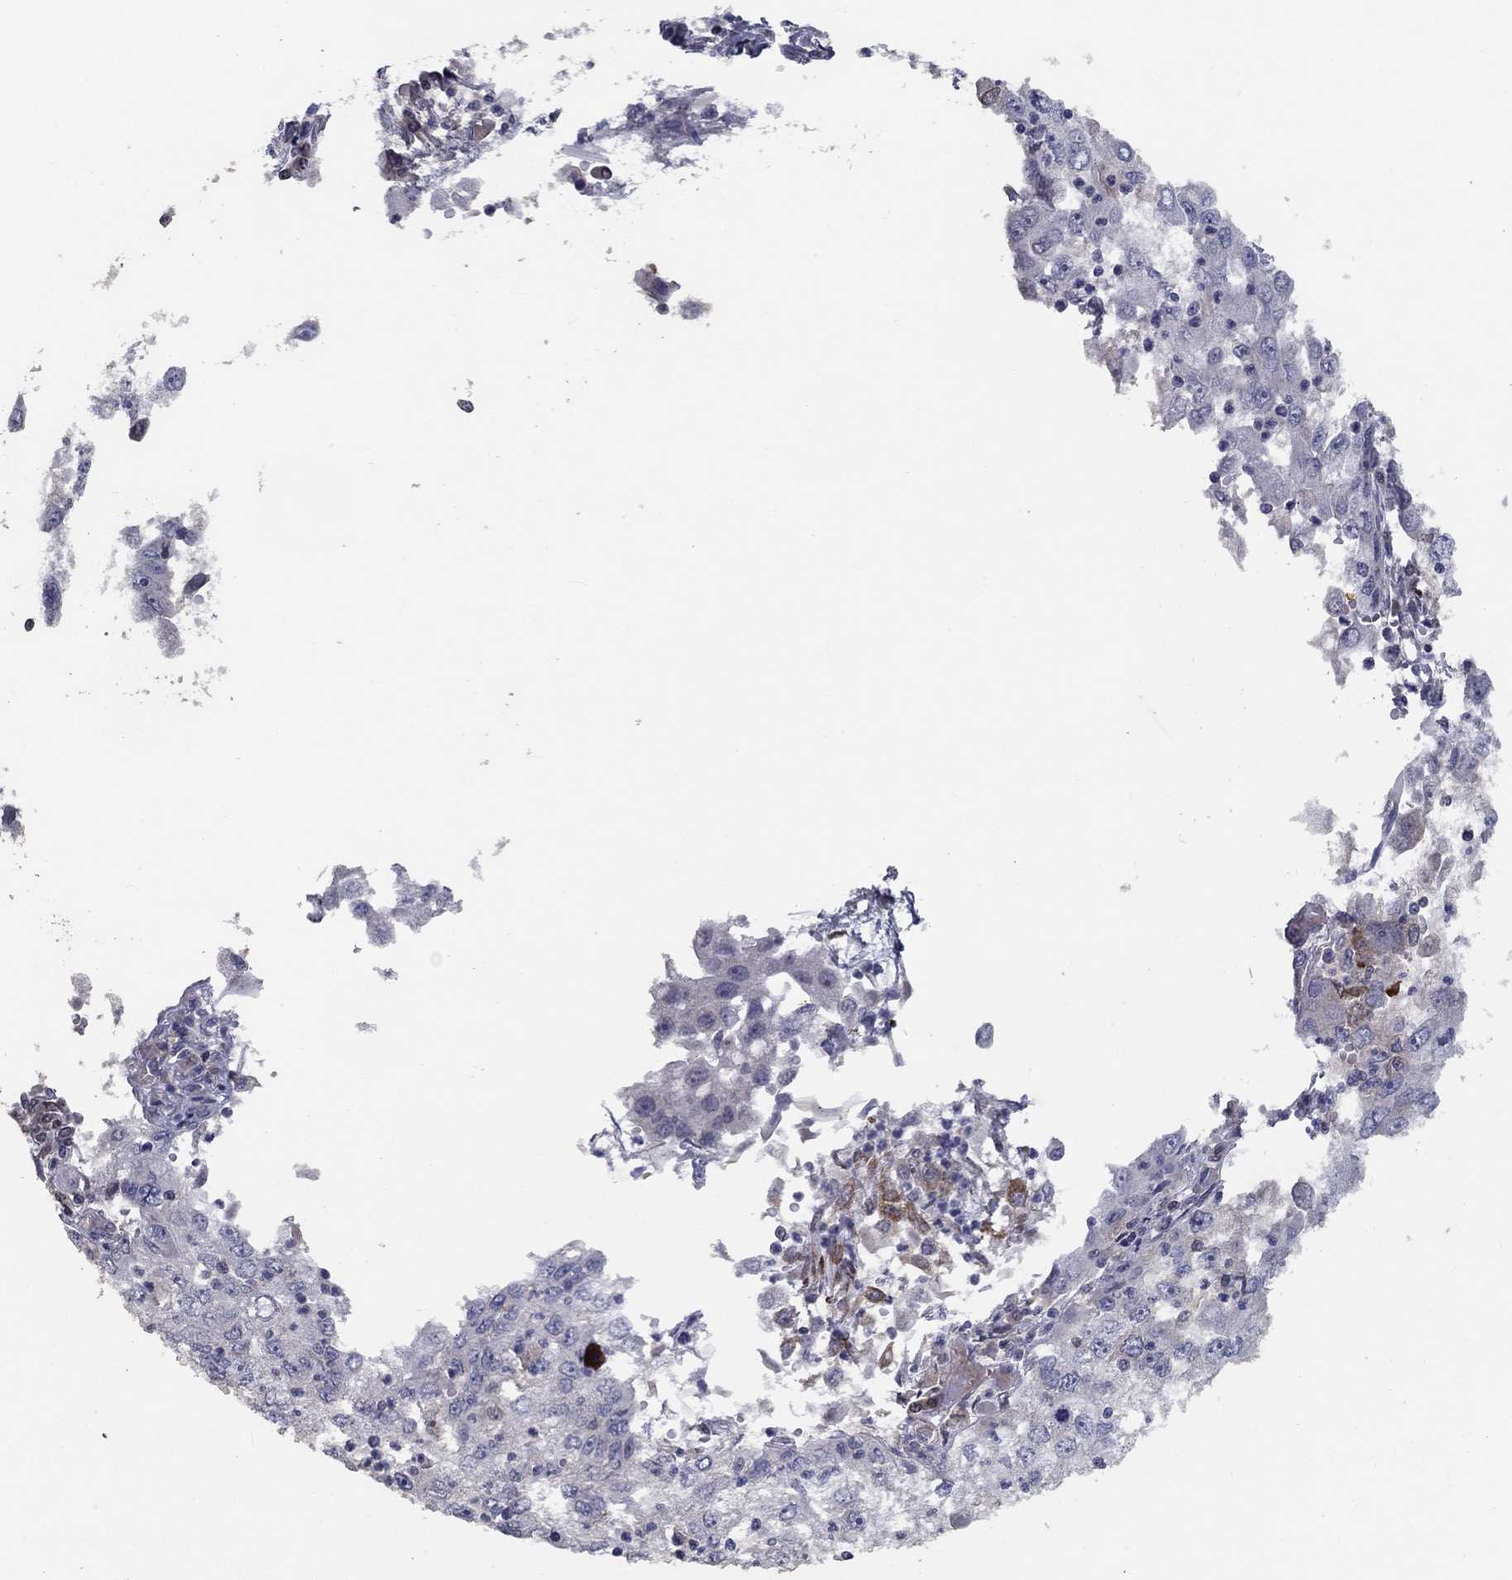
{"staining": {"intensity": "negative", "quantity": "none", "location": "none"}, "tissue": "cervical cancer", "cell_type": "Tumor cells", "image_type": "cancer", "snomed": [{"axis": "morphology", "description": "Squamous cell carcinoma, NOS"}, {"axis": "topography", "description": "Cervix"}], "caption": "A photomicrograph of human cervical cancer (squamous cell carcinoma) is negative for staining in tumor cells.", "gene": "CETN3", "patient": {"sex": "female", "age": 36}}